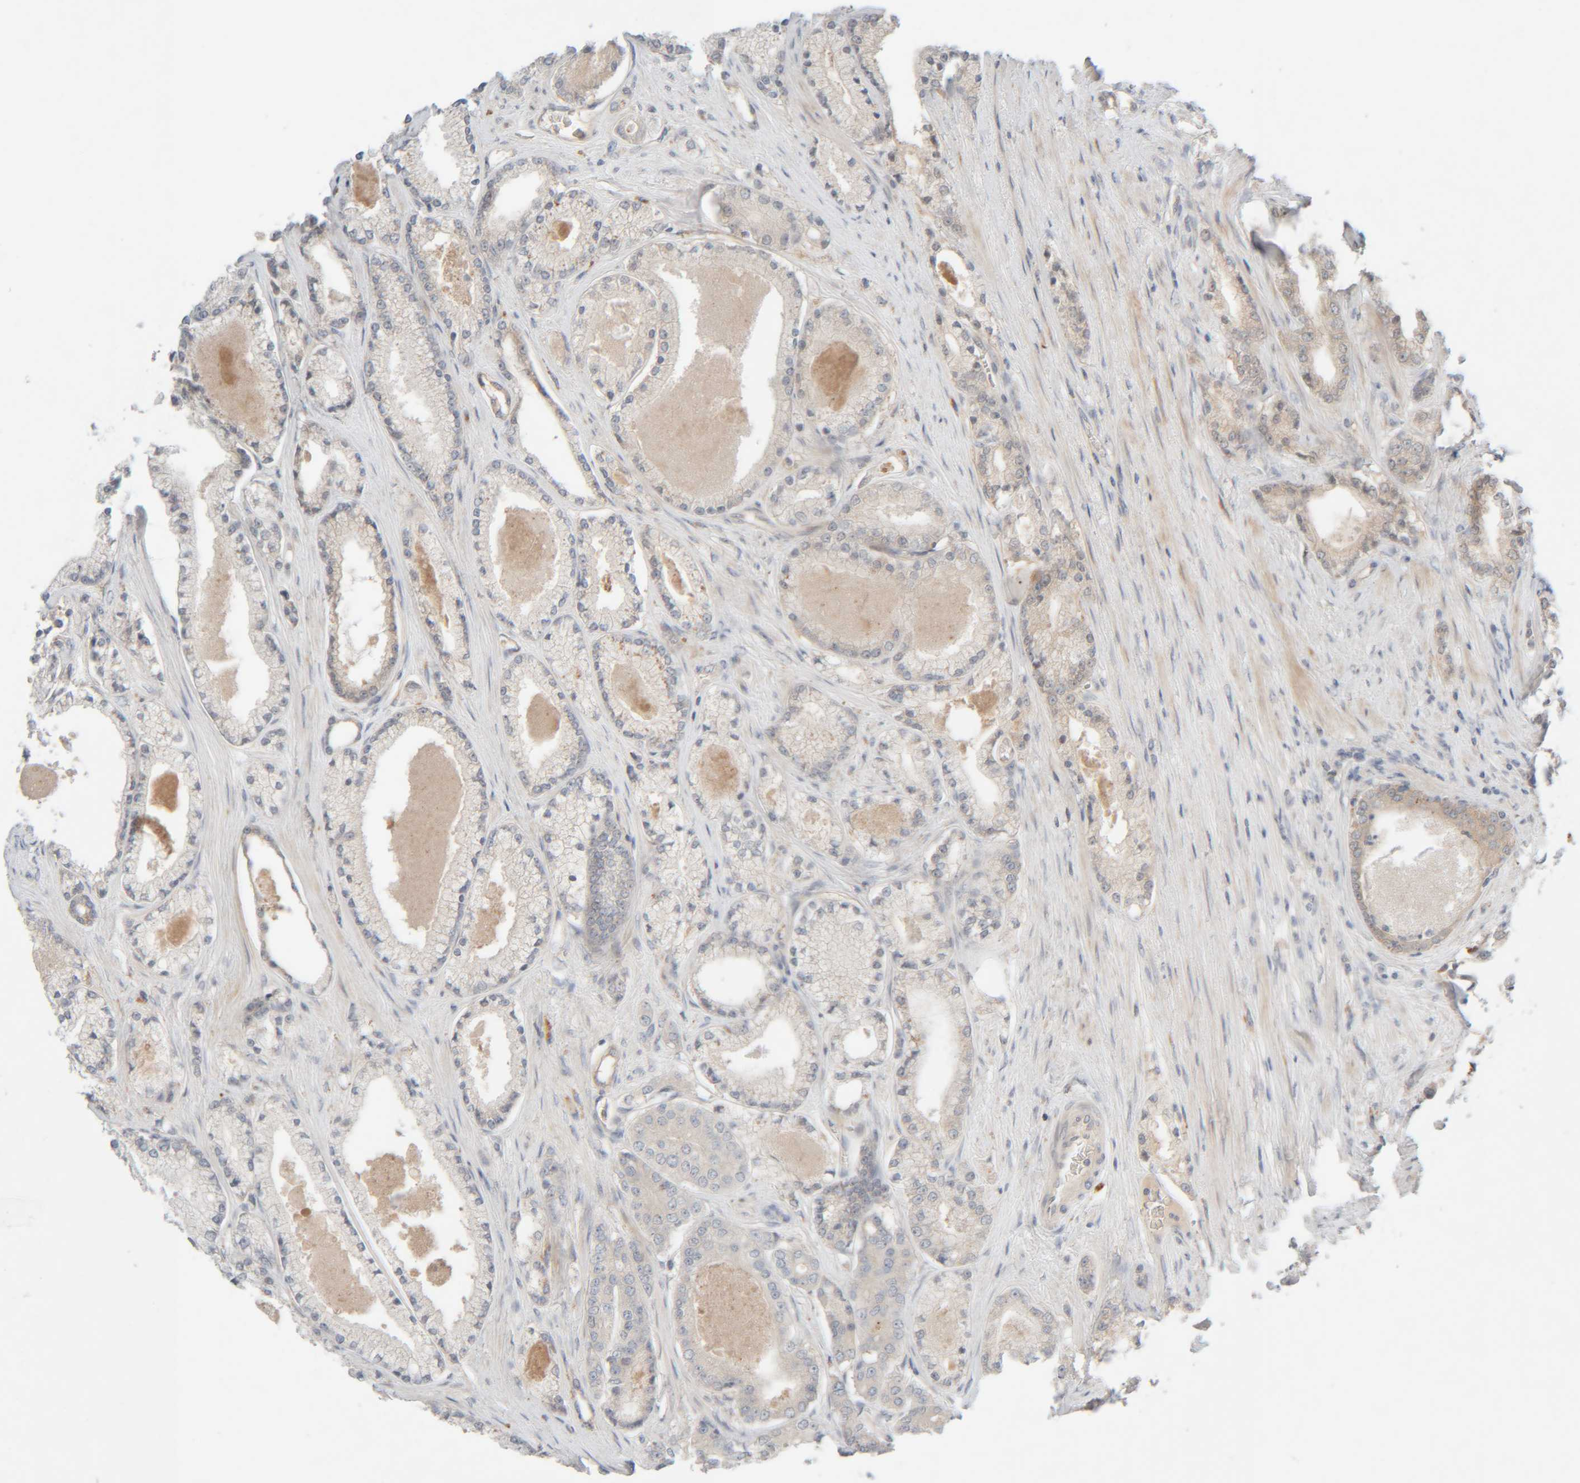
{"staining": {"intensity": "weak", "quantity": "<25%", "location": "cytoplasmic/membranous"}, "tissue": "prostate cancer", "cell_type": "Tumor cells", "image_type": "cancer", "snomed": [{"axis": "morphology", "description": "Adenocarcinoma, High grade"}, {"axis": "topography", "description": "Prostate"}], "caption": "Immunohistochemistry (IHC) of human adenocarcinoma (high-grade) (prostate) shows no staining in tumor cells.", "gene": "CHKA", "patient": {"sex": "male", "age": 71}}